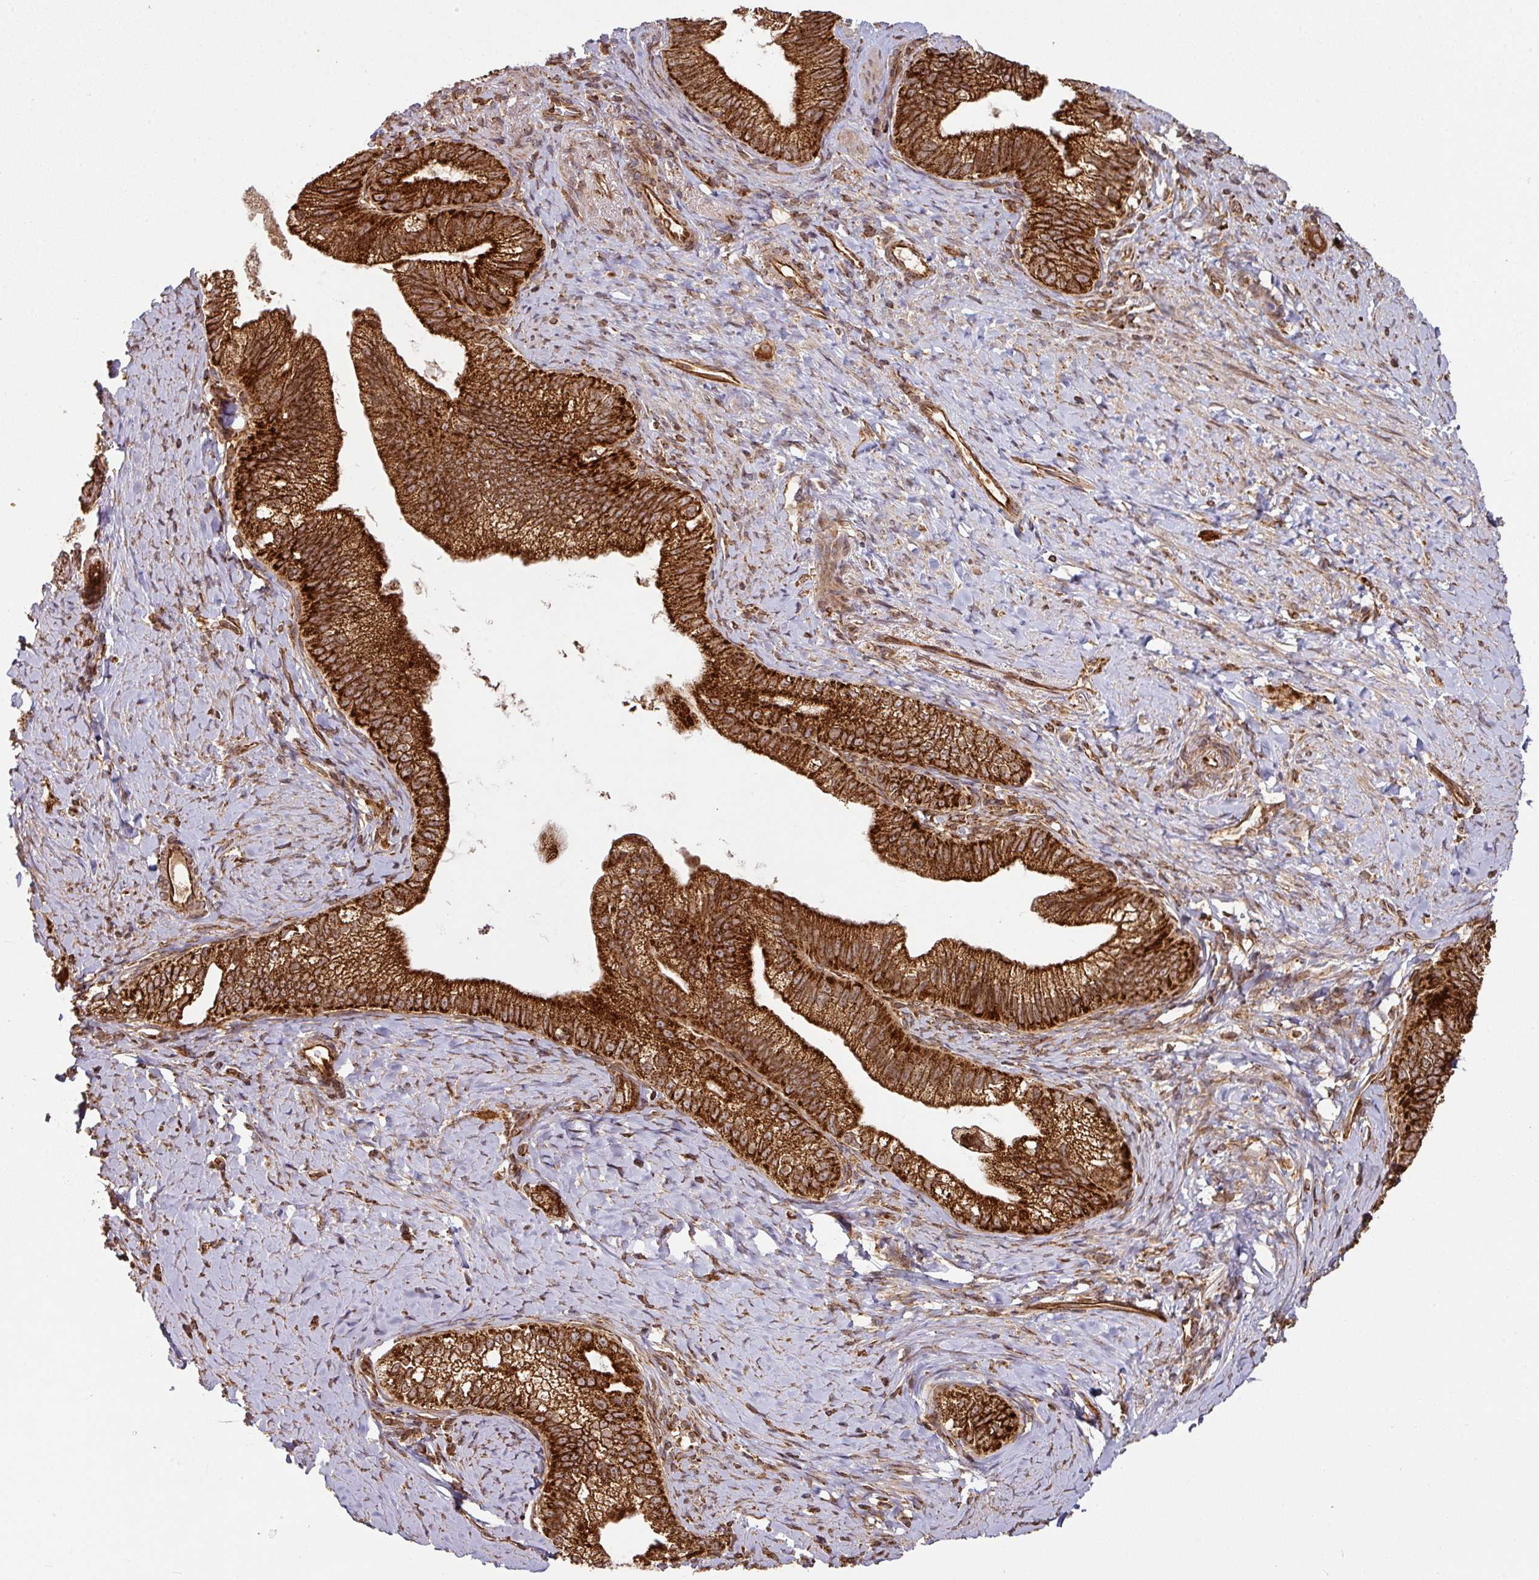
{"staining": {"intensity": "strong", "quantity": ">75%", "location": "cytoplasmic/membranous"}, "tissue": "pancreatic cancer", "cell_type": "Tumor cells", "image_type": "cancer", "snomed": [{"axis": "morphology", "description": "Adenocarcinoma, NOS"}, {"axis": "topography", "description": "Pancreas"}], "caption": "This is an image of immunohistochemistry (IHC) staining of pancreatic cancer, which shows strong expression in the cytoplasmic/membranous of tumor cells.", "gene": "TRAP1", "patient": {"sex": "male", "age": 70}}